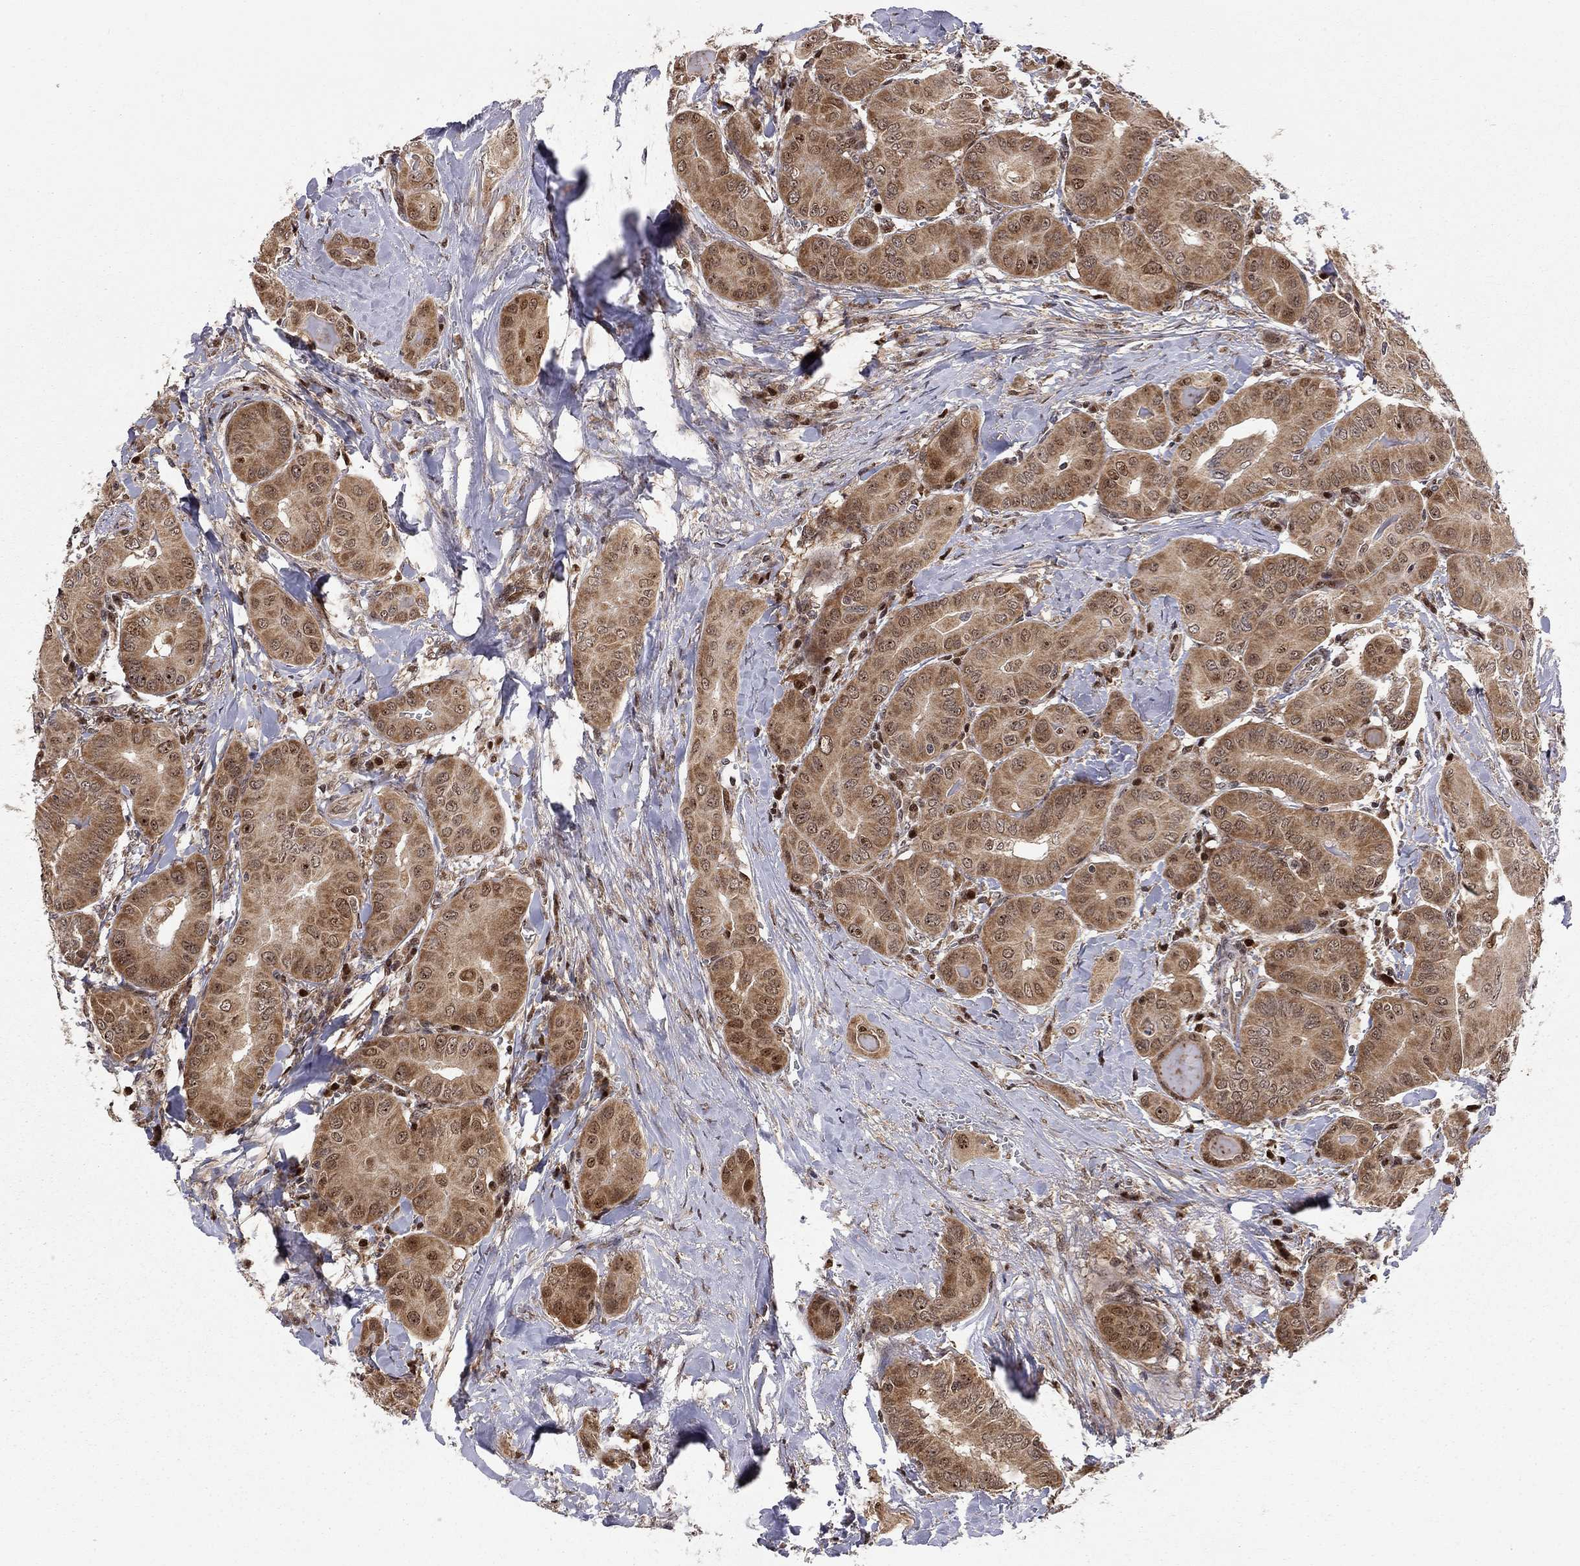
{"staining": {"intensity": "moderate", "quantity": ">75%", "location": "cytoplasmic/membranous"}, "tissue": "thyroid cancer", "cell_type": "Tumor cells", "image_type": "cancer", "snomed": [{"axis": "morphology", "description": "Papillary adenocarcinoma, NOS"}, {"axis": "topography", "description": "Thyroid gland"}], "caption": "A micrograph of human thyroid papillary adenocarcinoma stained for a protein demonstrates moderate cytoplasmic/membranous brown staining in tumor cells. Nuclei are stained in blue.", "gene": "ELOB", "patient": {"sex": "female", "age": 37}}